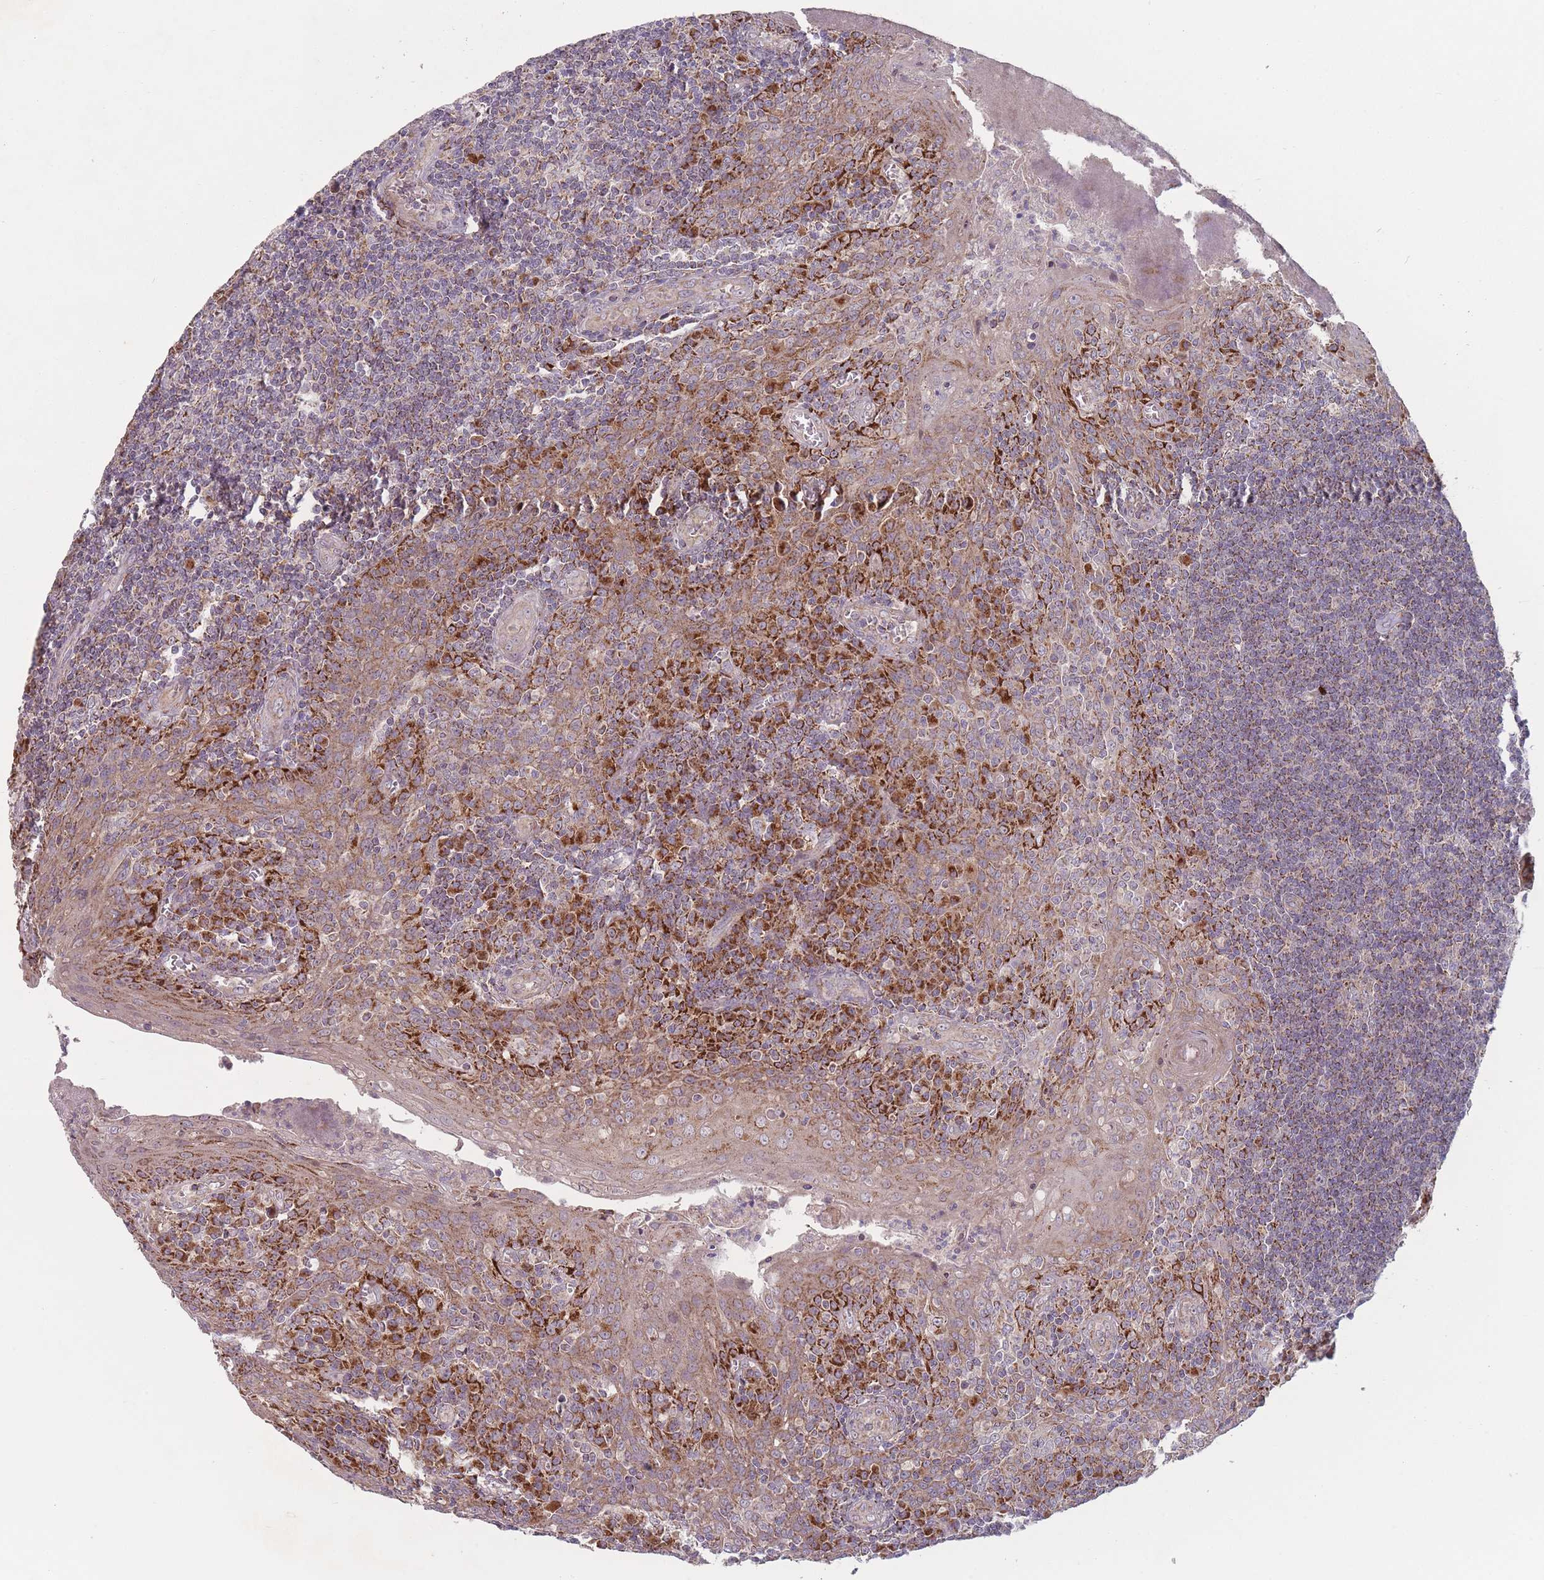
{"staining": {"intensity": "strong", "quantity": "<25%", "location": "cytoplasmic/membranous"}, "tissue": "tonsil", "cell_type": "Germinal center cells", "image_type": "normal", "snomed": [{"axis": "morphology", "description": "Normal tissue, NOS"}, {"axis": "topography", "description": "Tonsil"}], "caption": "High-power microscopy captured an immunohistochemistry photomicrograph of normal tonsil, revealing strong cytoplasmic/membranous expression in about <25% of germinal center cells. (DAB = brown stain, brightfield microscopy at high magnification).", "gene": "OR10Q1", "patient": {"sex": "male", "age": 27}}